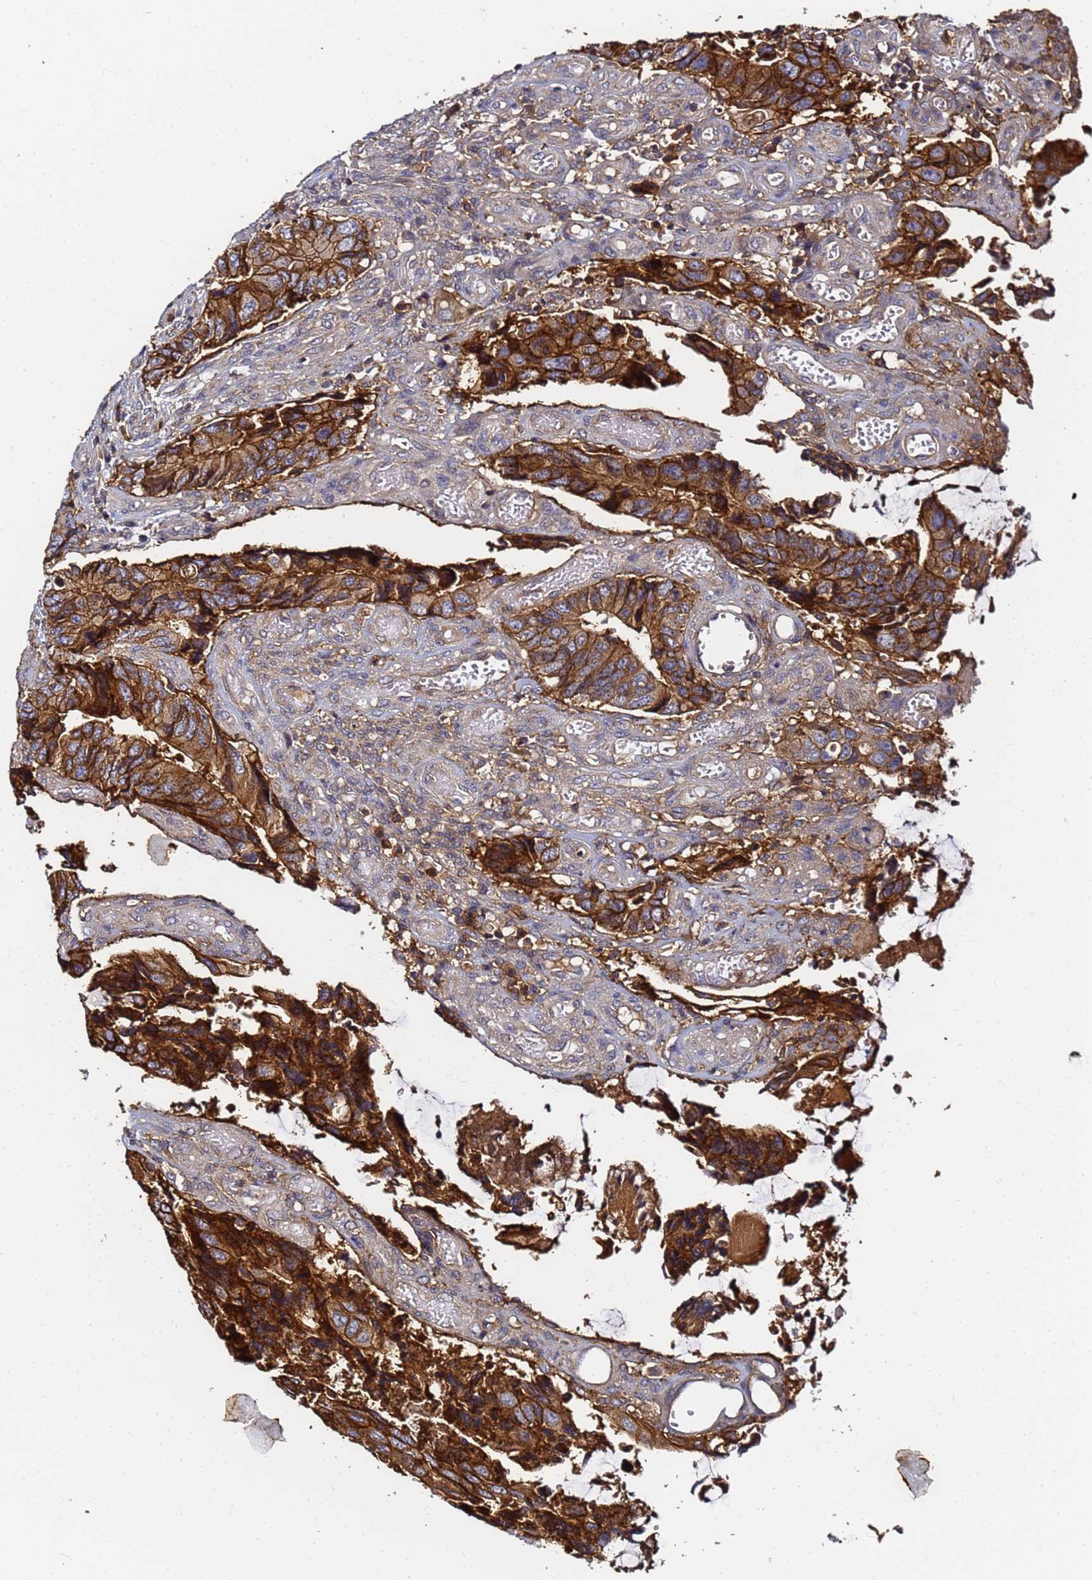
{"staining": {"intensity": "strong", "quantity": ">75%", "location": "cytoplasmic/membranous"}, "tissue": "colorectal cancer", "cell_type": "Tumor cells", "image_type": "cancer", "snomed": [{"axis": "morphology", "description": "Adenocarcinoma, NOS"}, {"axis": "topography", "description": "Colon"}], "caption": "Immunohistochemistry (IHC) of human colorectal cancer (adenocarcinoma) shows high levels of strong cytoplasmic/membranous staining in about >75% of tumor cells.", "gene": "LRRC69", "patient": {"sex": "male", "age": 87}}